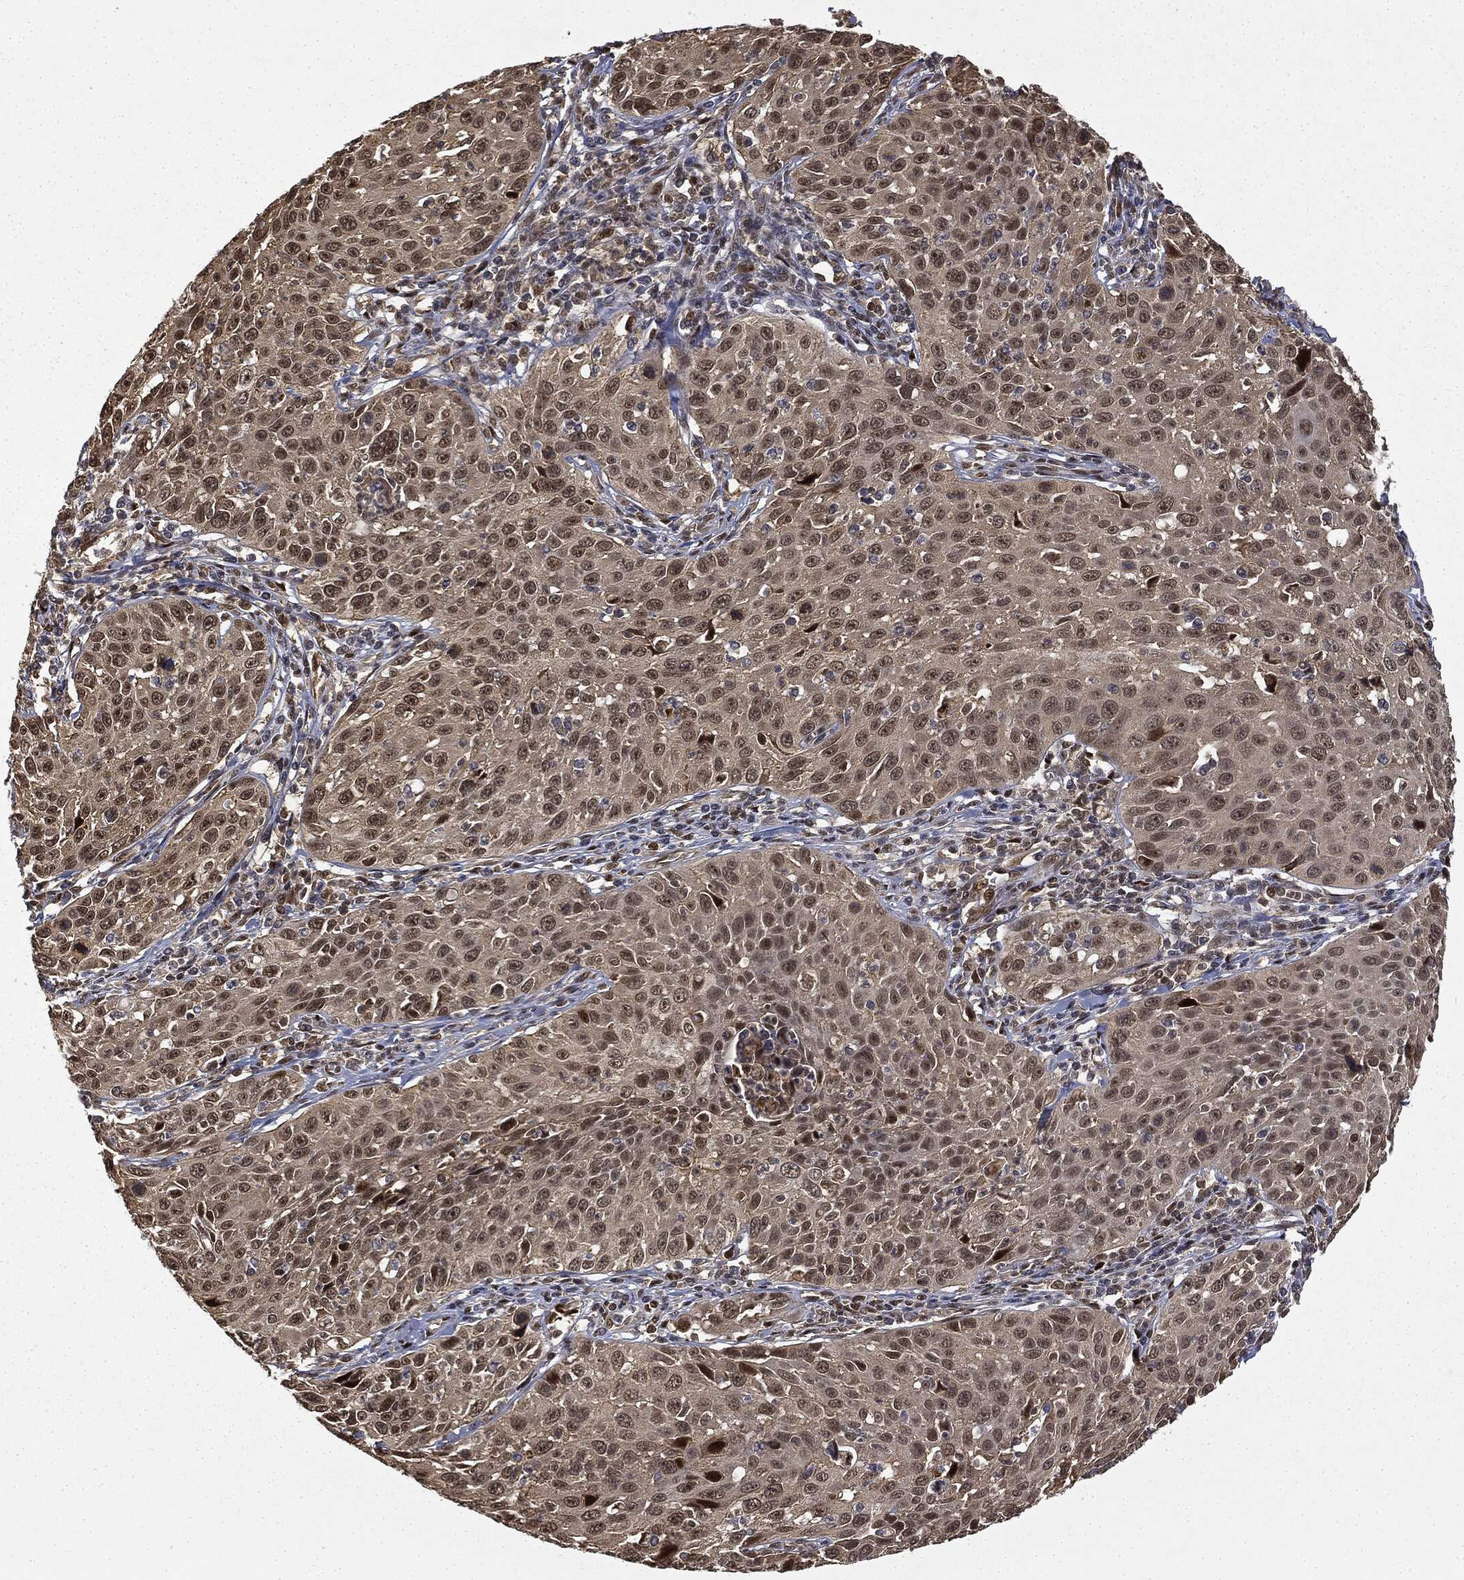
{"staining": {"intensity": "moderate", "quantity": ">75%", "location": "nuclear"}, "tissue": "cervical cancer", "cell_type": "Tumor cells", "image_type": "cancer", "snomed": [{"axis": "morphology", "description": "Squamous cell carcinoma, NOS"}, {"axis": "topography", "description": "Cervix"}], "caption": "IHC (DAB (3,3'-diaminobenzidine)) staining of cervical squamous cell carcinoma exhibits moderate nuclear protein expression in about >75% of tumor cells. The staining was performed using DAB (3,3'-diaminobenzidine), with brown indicating positive protein expression. Nuclei are stained blue with hematoxylin.", "gene": "ZNHIT6", "patient": {"sex": "female", "age": 26}}